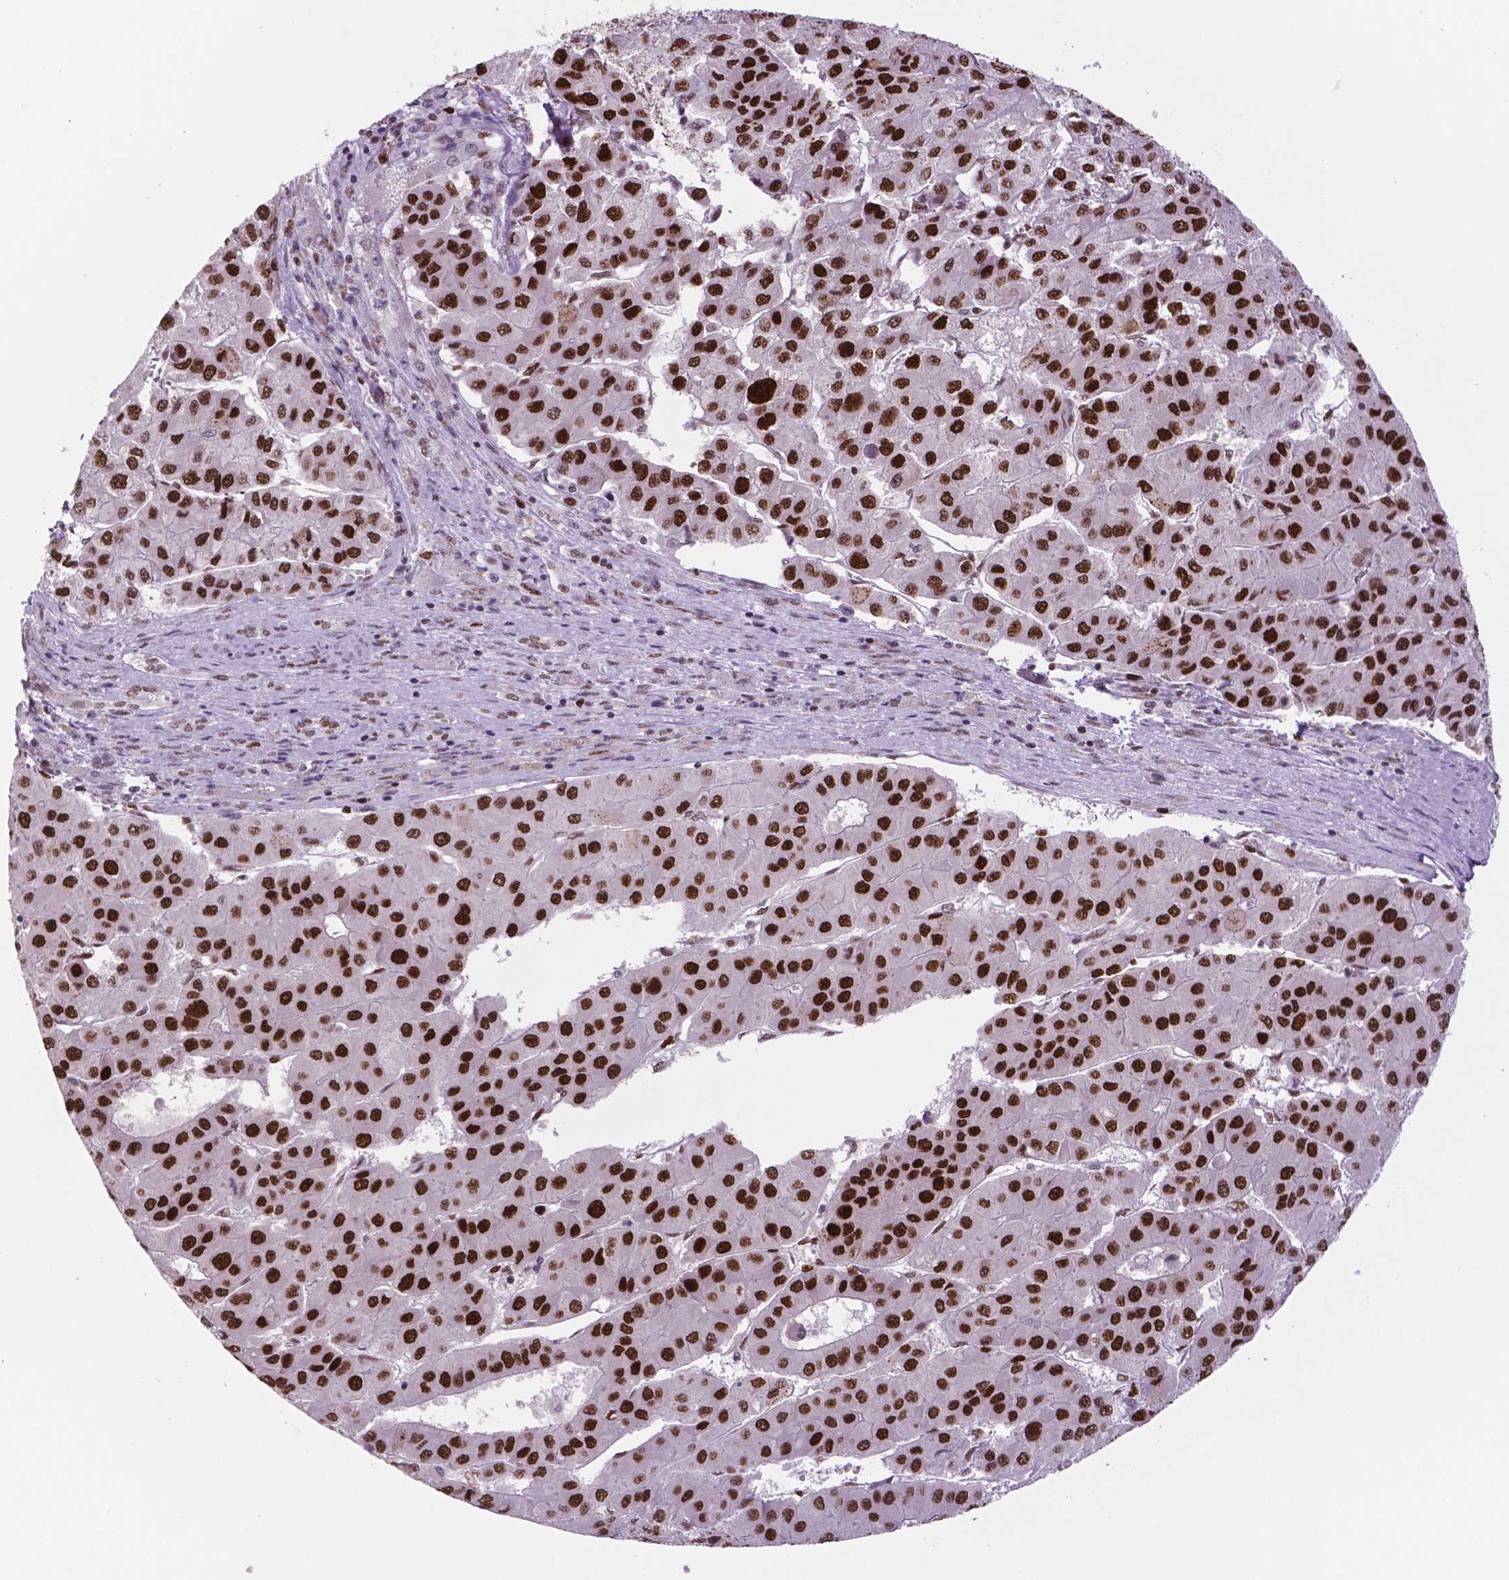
{"staining": {"intensity": "strong", "quantity": ">75%", "location": "nuclear"}, "tissue": "liver cancer", "cell_type": "Tumor cells", "image_type": "cancer", "snomed": [{"axis": "morphology", "description": "Carcinoma, Hepatocellular, NOS"}, {"axis": "topography", "description": "Liver"}], "caption": "Liver cancer stained with DAB (3,3'-diaminobenzidine) immunohistochemistry exhibits high levels of strong nuclear positivity in approximately >75% of tumor cells.", "gene": "MSH6", "patient": {"sex": "male", "age": 73}}